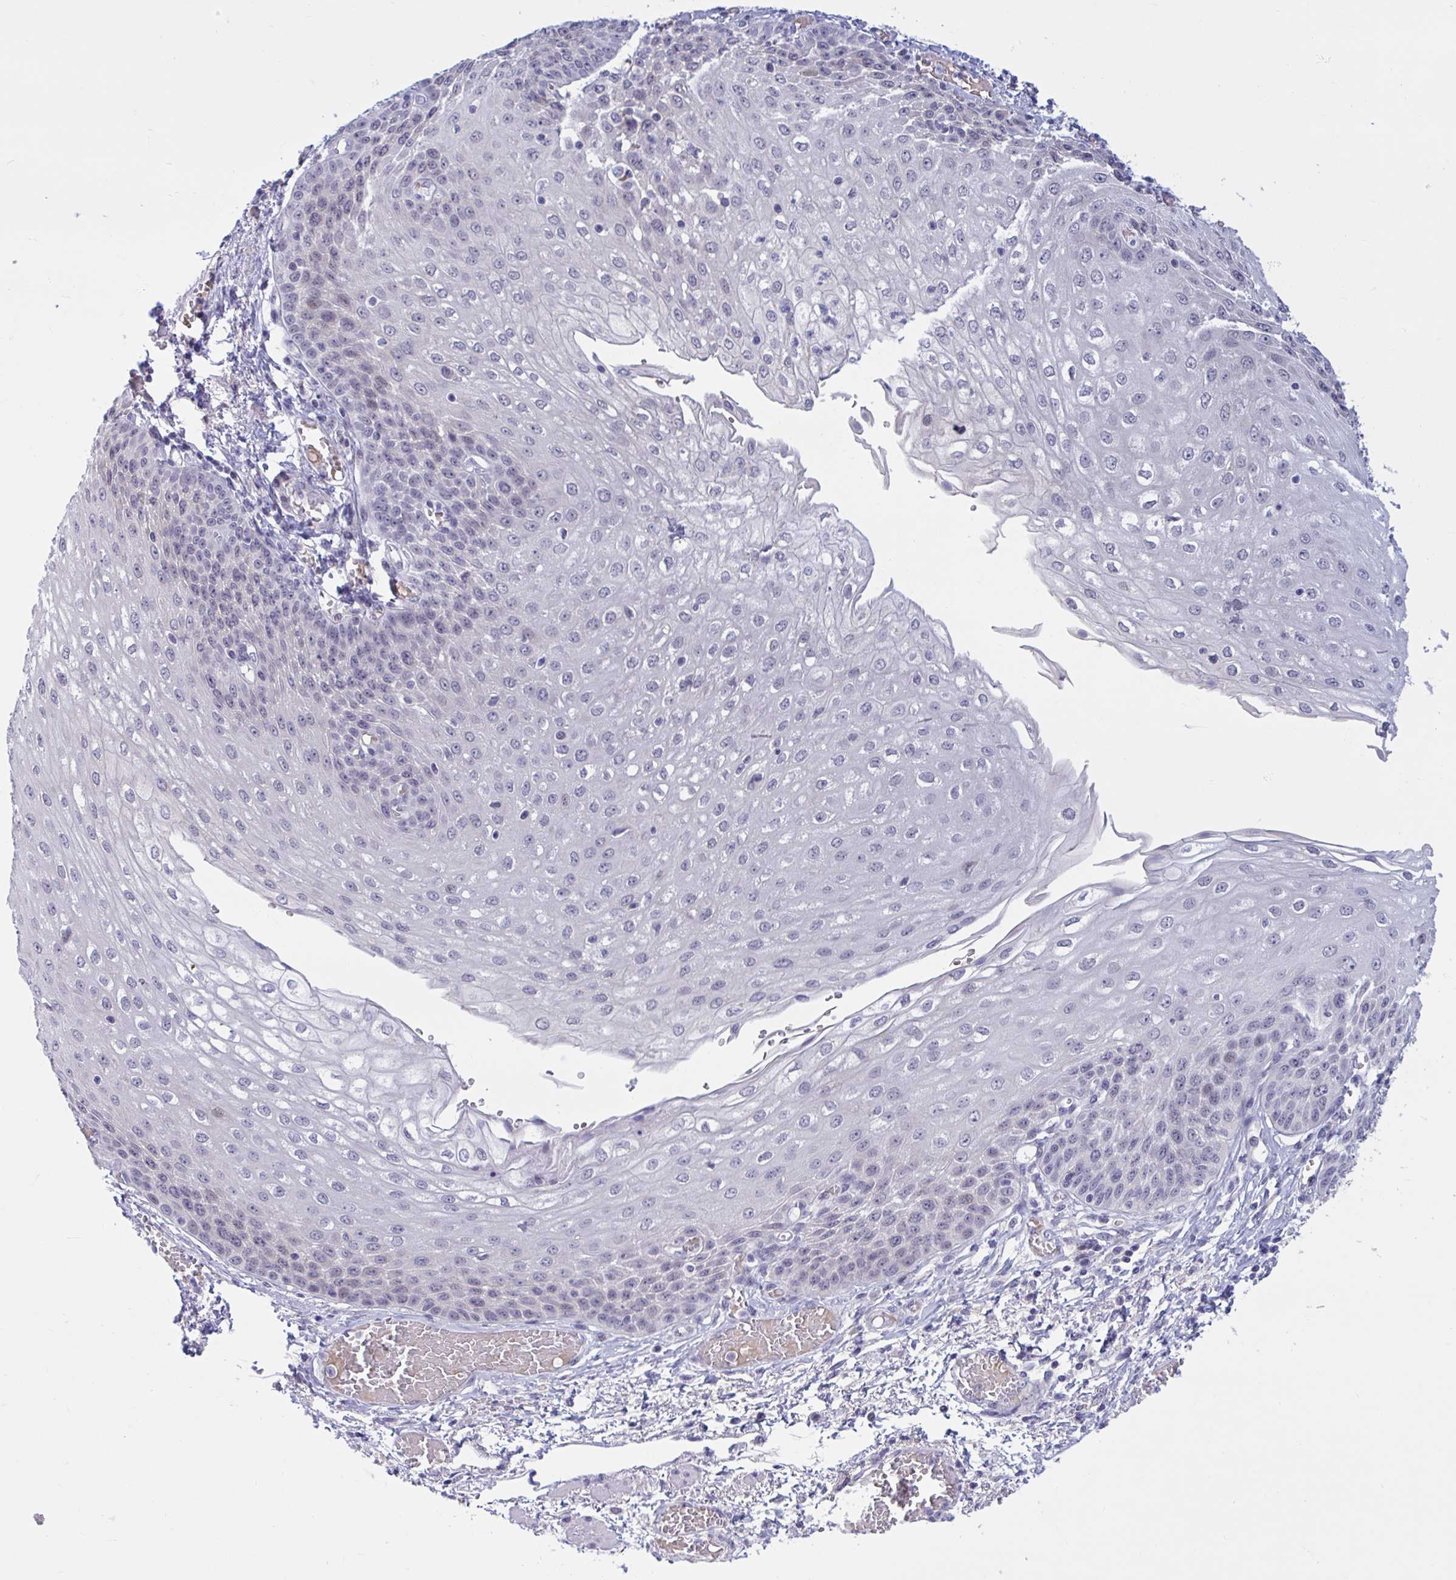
{"staining": {"intensity": "weak", "quantity": "<25%", "location": "nuclear"}, "tissue": "esophagus", "cell_type": "Squamous epithelial cells", "image_type": "normal", "snomed": [{"axis": "morphology", "description": "Normal tissue, NOS"}, {"axis": "morphology", "description": "Adenocarcinoma, NOS"}, {"axis": "topography", "description": "Esophagus"}], "caption": "DAB immunohistochemical staining of normal human esophagus shows no significant positivity in squamous epithelial cells.", "gene": "CNGB3", "patient": {"sex": "male", "age": 81}}